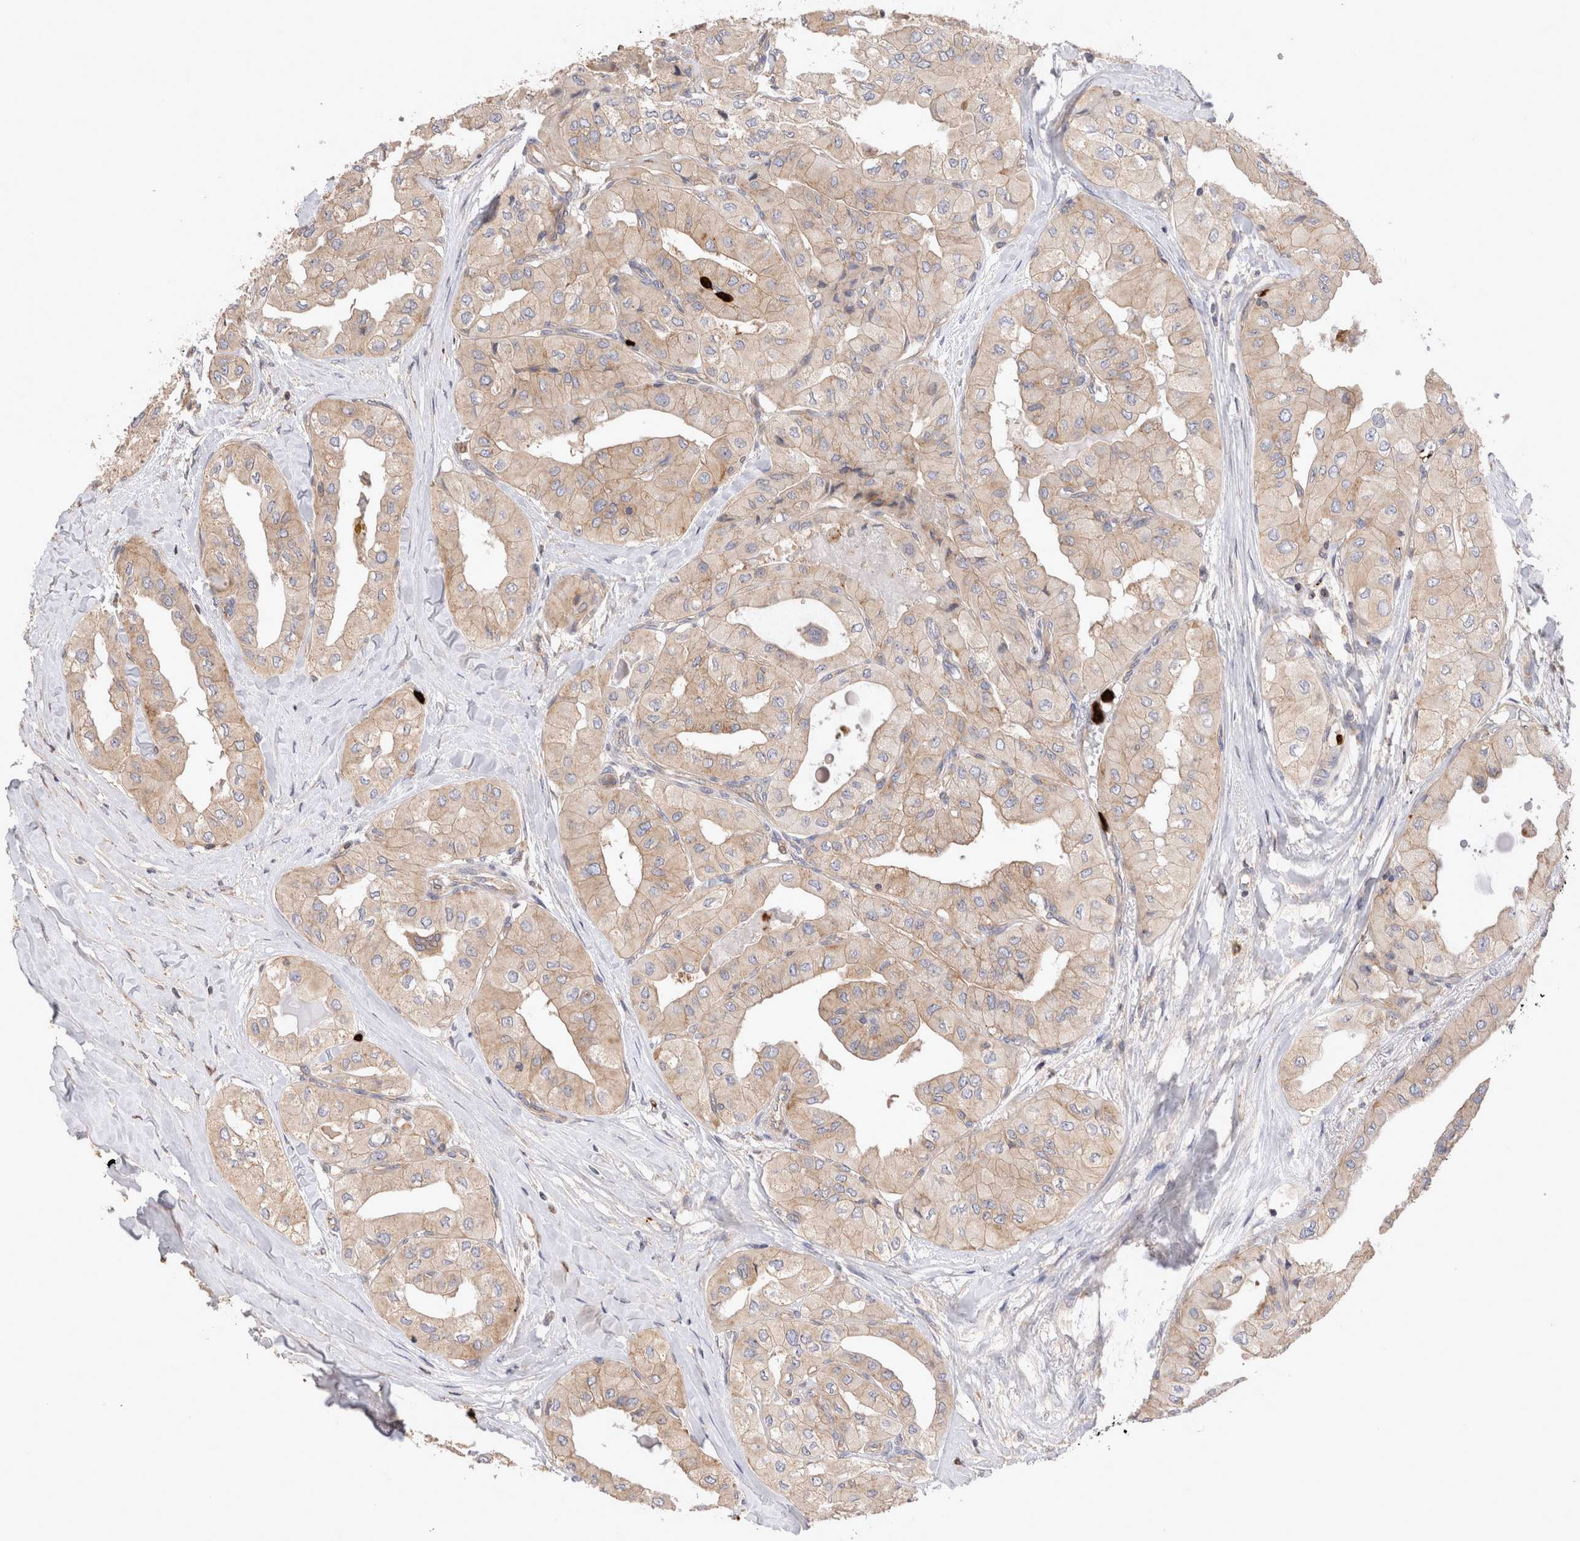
{"staining": {"intensity": "weak", "quantity": ">75%", "location": "cytoplasmic/membranous"}, "tissue": "thyroid cancer", "cell_type": "Tumor cells", "image_type": "cancer", "snomed": [{"axis": "morphology", "description": "Papillary adenocarcinoma, NOS"}, {"axis": "topography", "description": "Thyroid gland"}], "caption": "This image exhibits IHC staining of human thyroid cancer, with low weak cytoplasmic/membranous expression in approximately >75% of tumor cells.", "gene": "NXT2", "patient": {"sex": "female", "age": 59}}